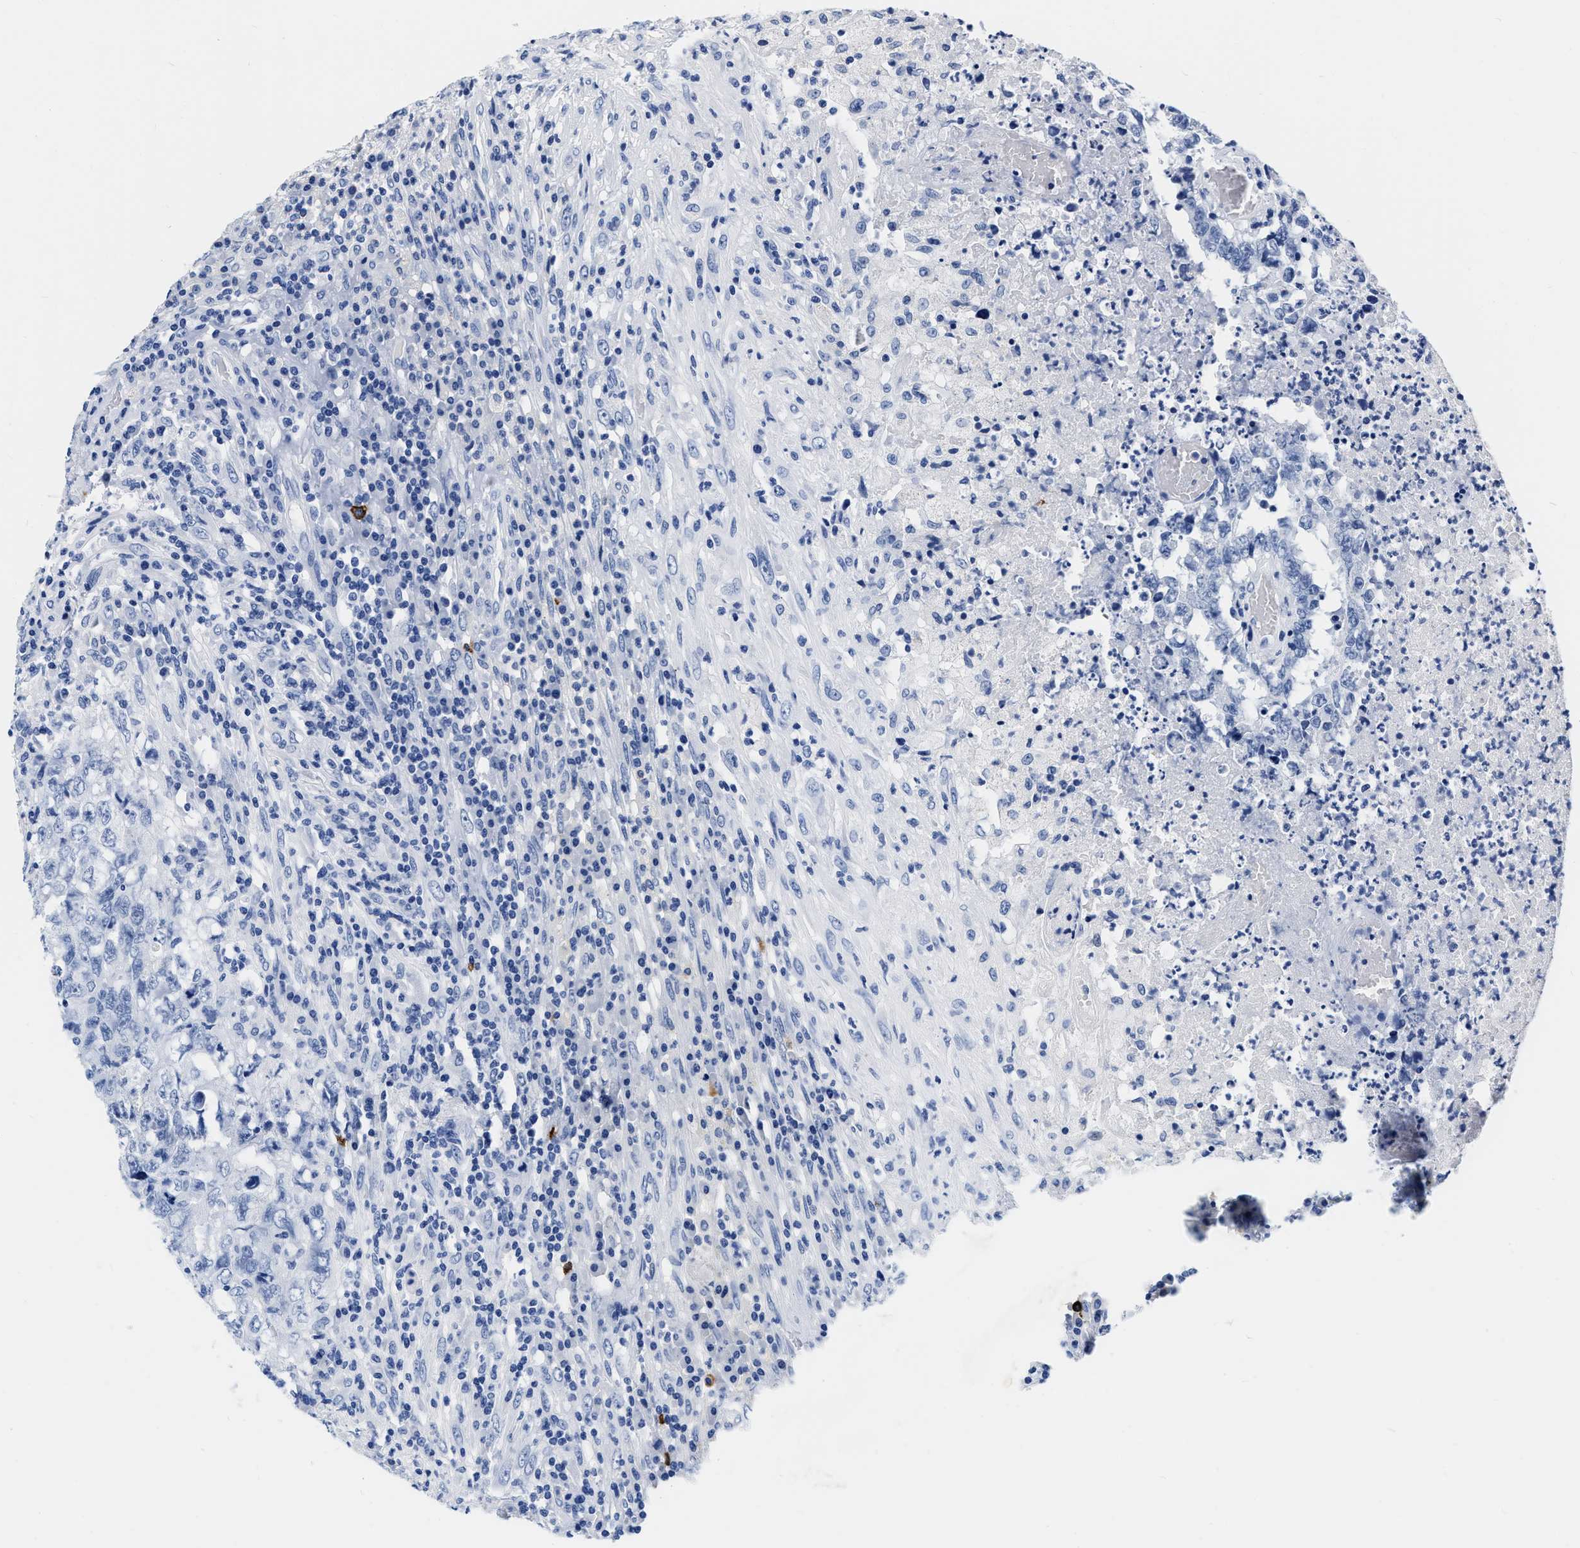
{"staining": {"intensity": "negative", "quantity": "none", "location": "none"}, "tissue": "testis cancer", "cell_type": "Tumor cells", "image_type": "cancer", "snomed": [{"axis": "morphology", "description": "Necrosis, NOS"}, {"axis": "morphology", "description": "Carcinoma, Embryonal, NOS"}, {"axis": "topography", "description": "Testis"}], "caption": "IHC of embryonal carcinoma (testis) exhibits no positivity in tumor cells. Nuclei are stained in blue.", "gene": "CER1", "patient": {"sex": "male", "age": 19}}